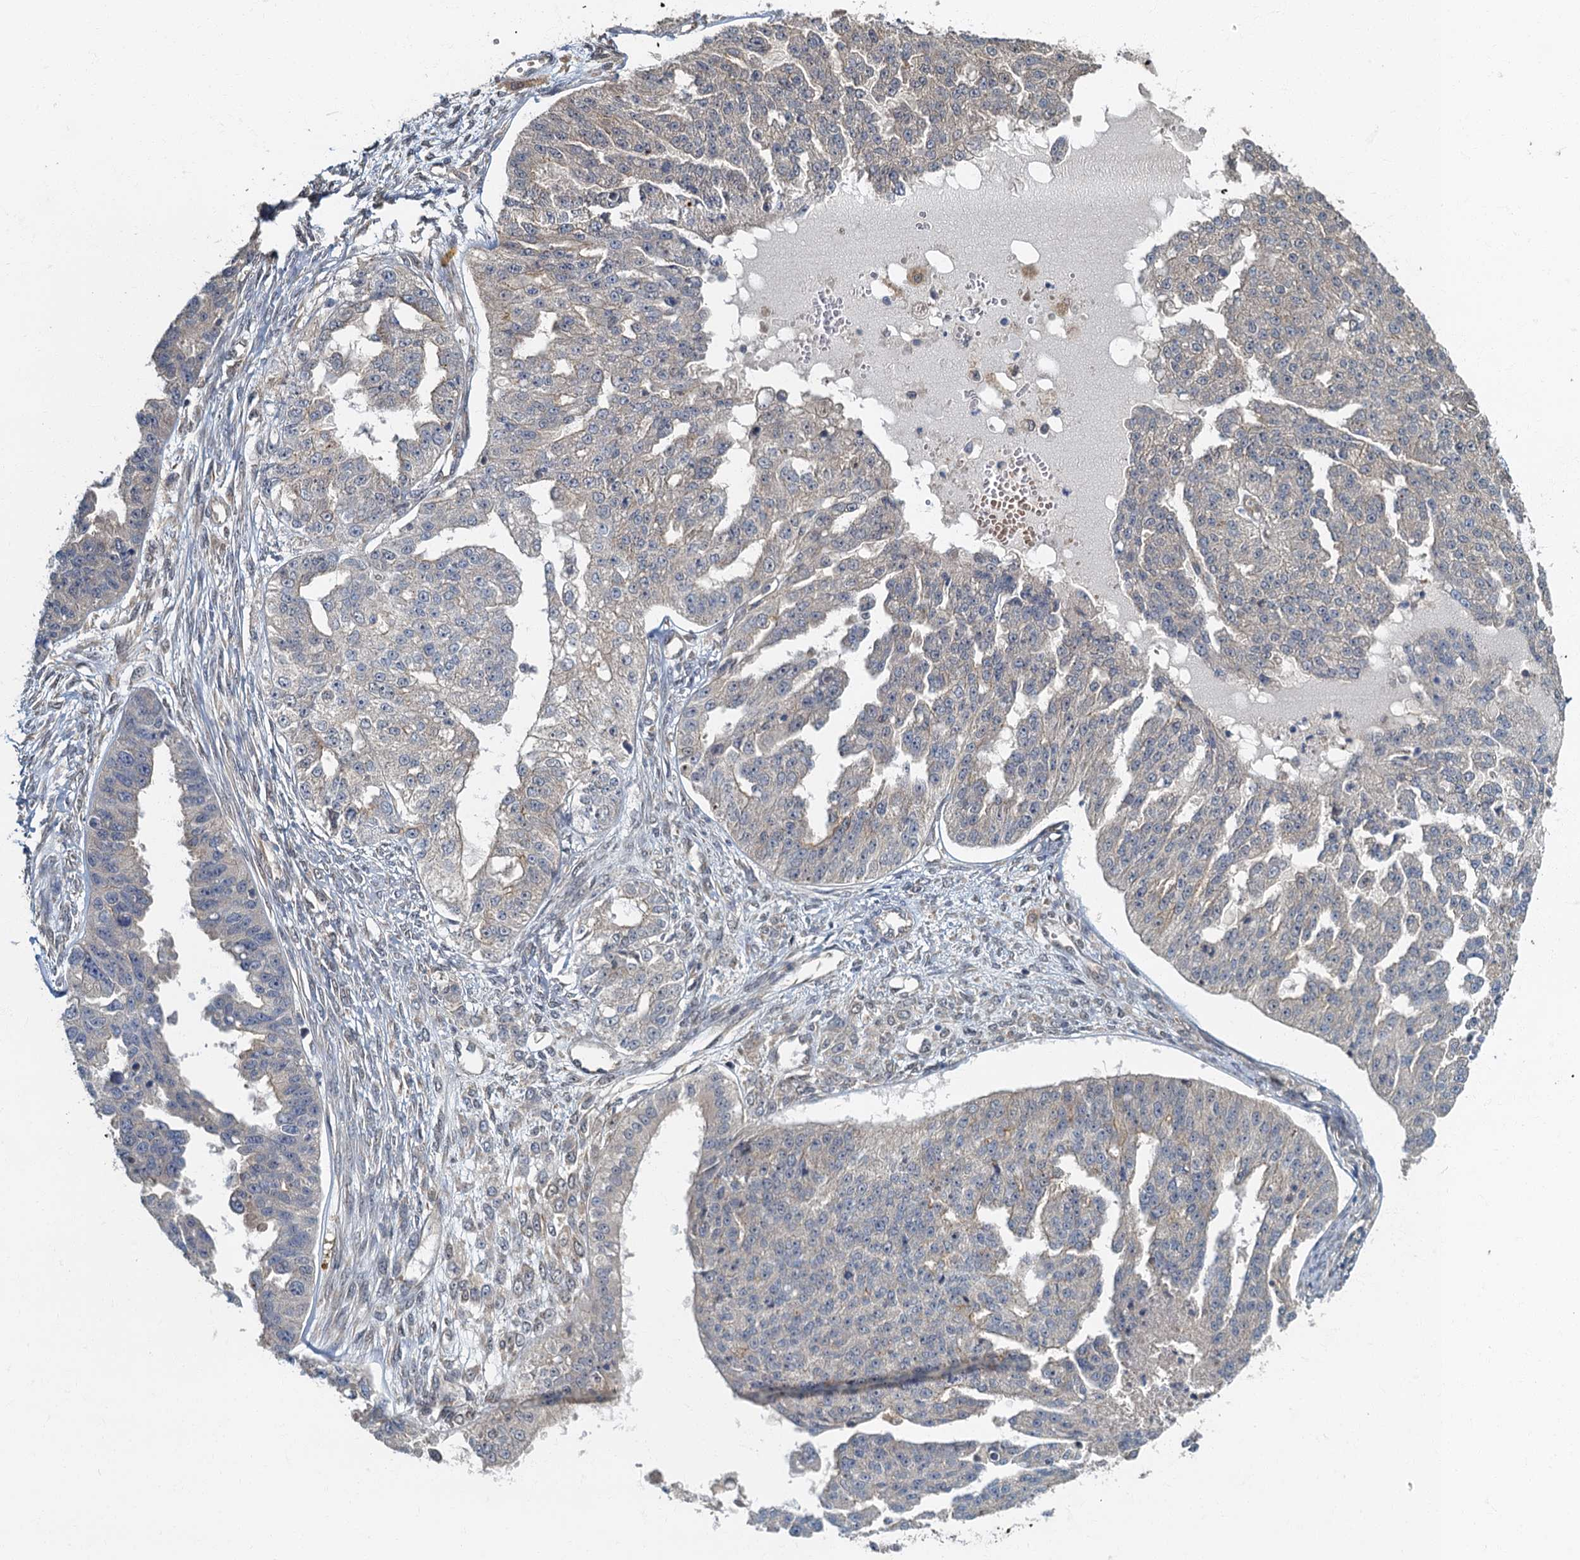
{"staining": {"intensity": "negative", "quantity": "none", "location": "none"}, "tissue": "ovarian cancer", "cell_type": "Tumor cells", "image_type": "cancer", "snomed": [{"axis": "morphology", "description": "Cystadenocarcinoma, serous, NOS"}, {"axis": "topography", "description": "Ovary"}], "caption": "Immunohistochemistry image of neoplastic tissue: serous cystadenocarcinoma (ovarian) stained with DAB shows no significant protein expression in tumor cells.", "gene": "TBCK", "patient": {"sex": "female", "age": 58}}